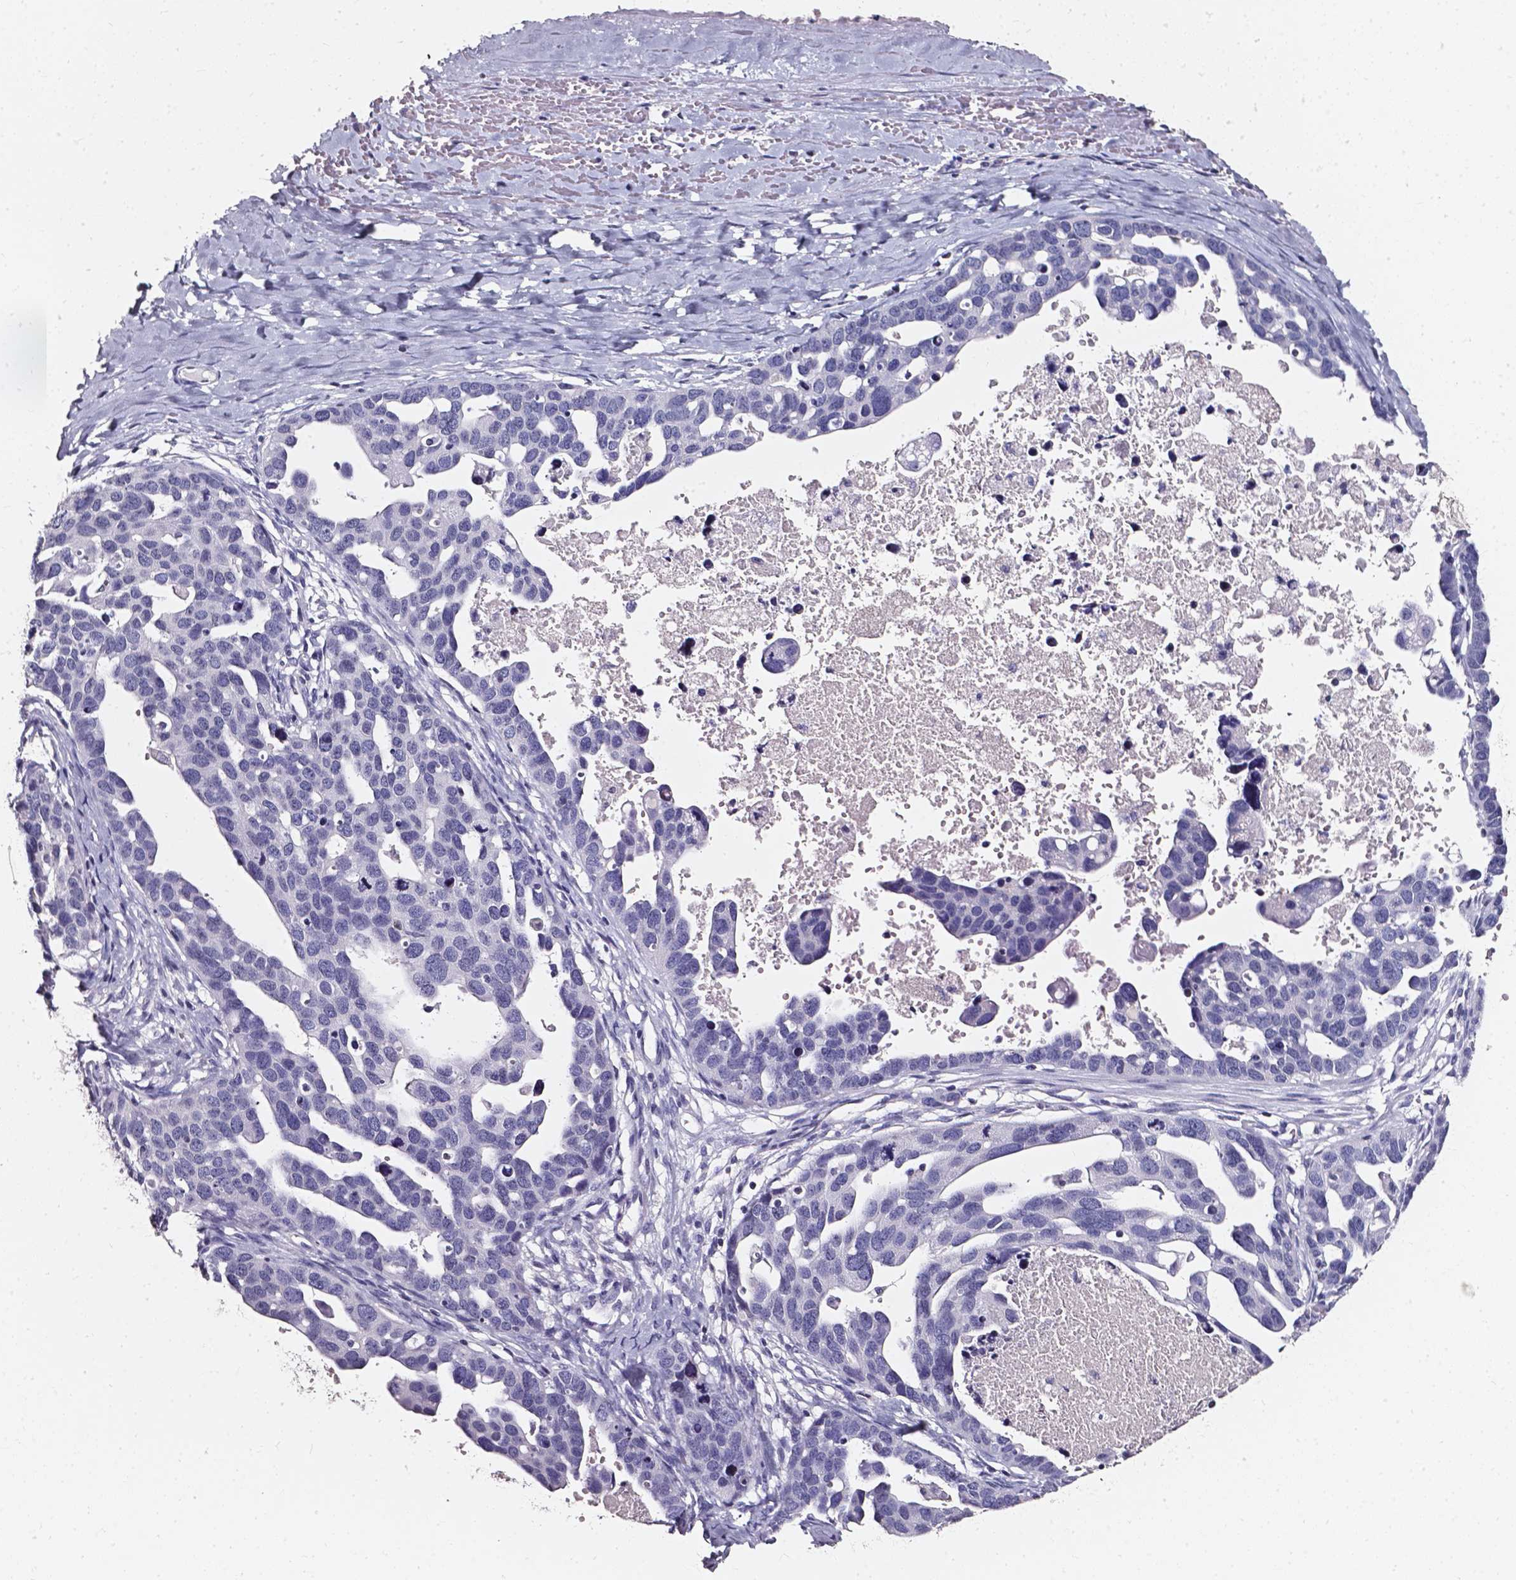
{"staining": {"intensity": "negative", "quantity": "none", "location": "none"}, "tissue": "ovarian cancer", "cell_type": "Tumor cells", "image_type": "cancer", "snomed": [{"axis": "morphology", "description": "Cystadenocarcinoma, serous, NOS"}, {"axis": "topography", "description": "Ovary"}], "caption": "A photomicrograph of human serous cystadenocarcinoma (ovarian) is negative for staining in tumor cells.", "gene": "AKR1B10", "patient": {"sex": "female", "age": 54}}